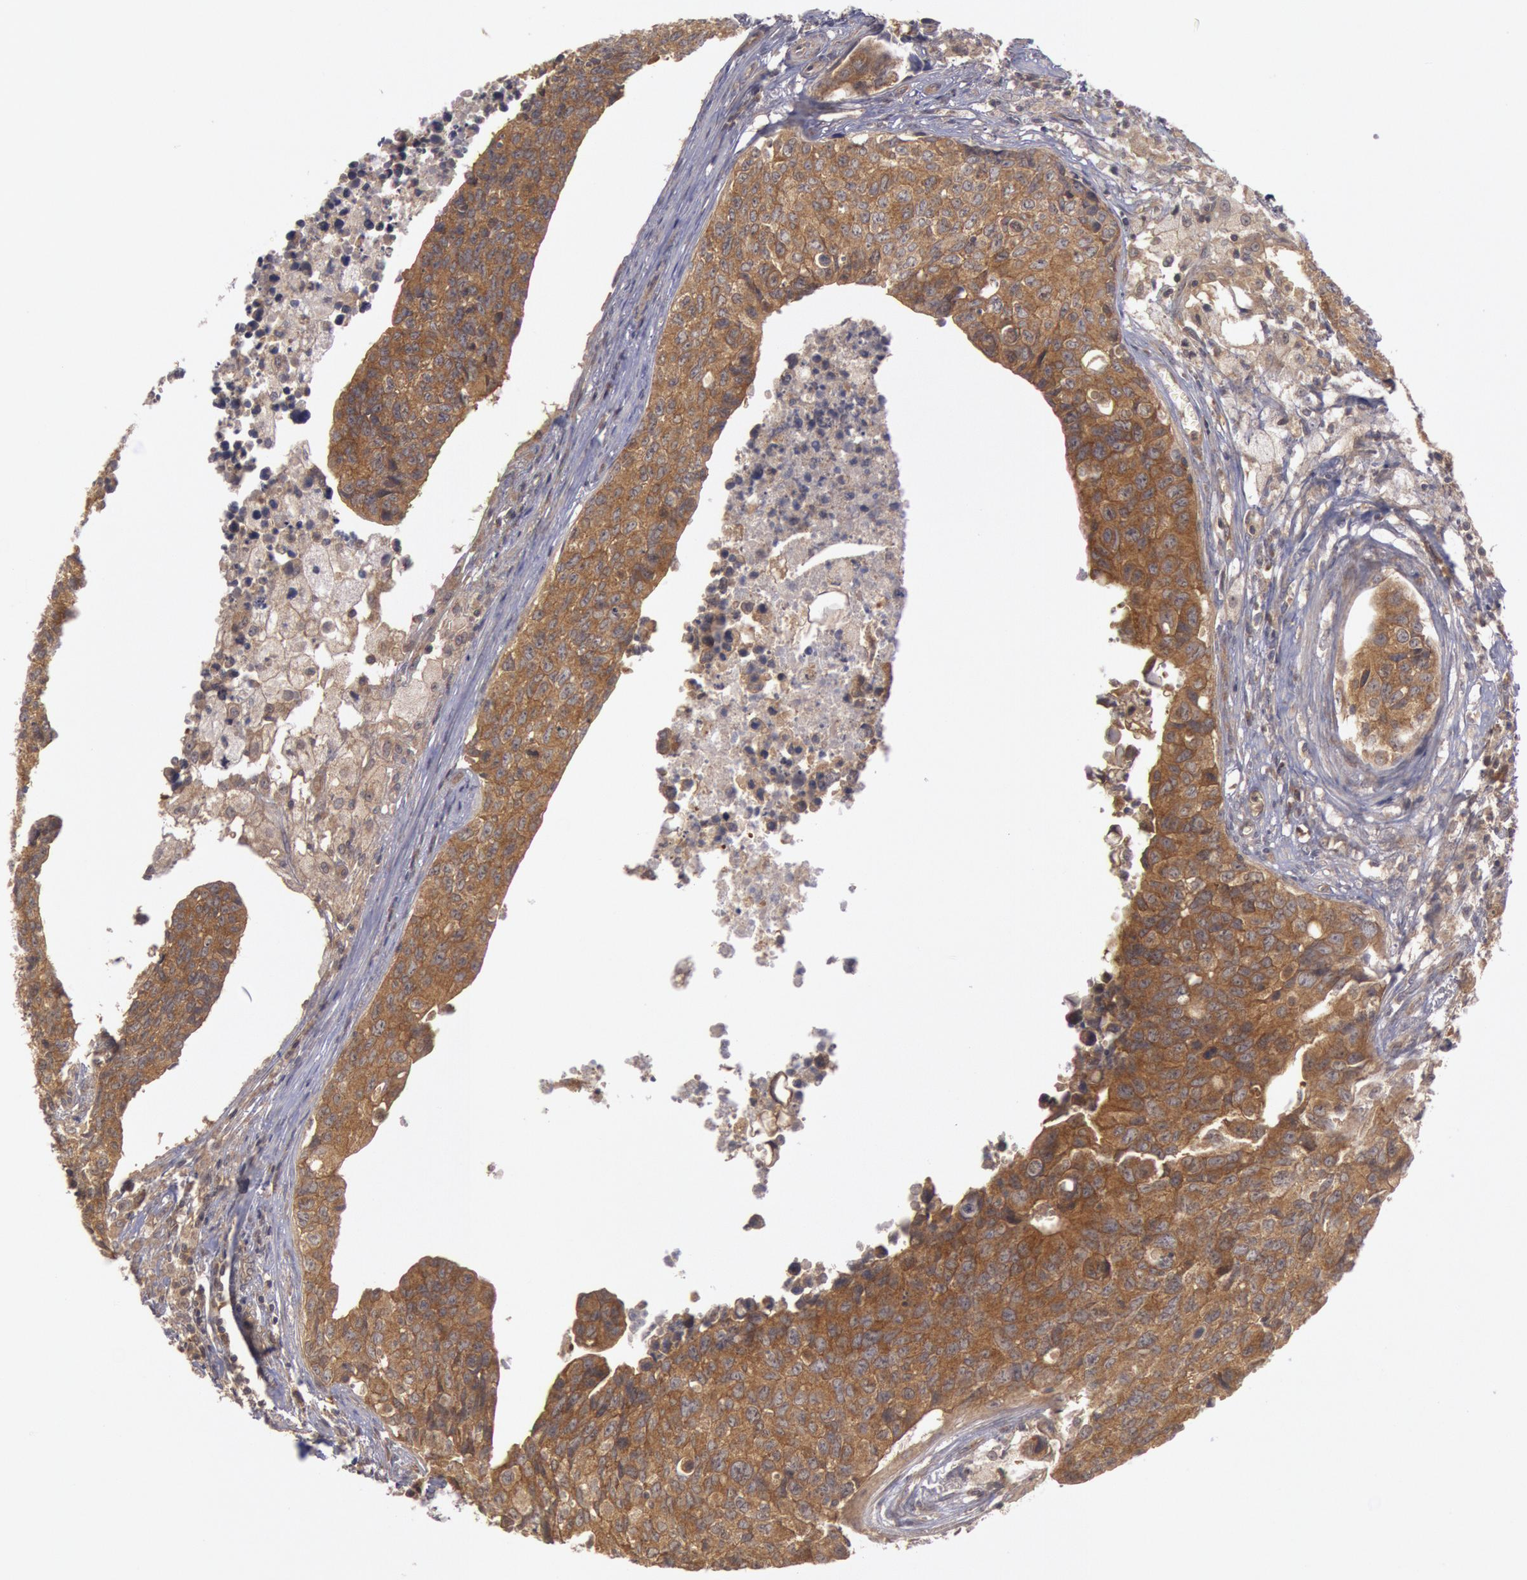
{"staining": {"intensity": "strong", "quantity": ">75%", "location": "cytoplasmic/membranous"}, "tissue": "urothelial cancer", "cell_type": "Tumor cells", "image_type": "cancer", "snomed": [{"axis": "morphology", "description": "Urothelial carcinoma, High grade"}, {"axis": "topography", "description": "Urinary bladder"}], "caption": "Urothelial cancer stained with a brown dye exhibits strong cytoplasmic/membranous positive staining in approximately >75% of tumor cells.", "gene": "BRAF", "patient": {"sex": "male", "age": 81}}